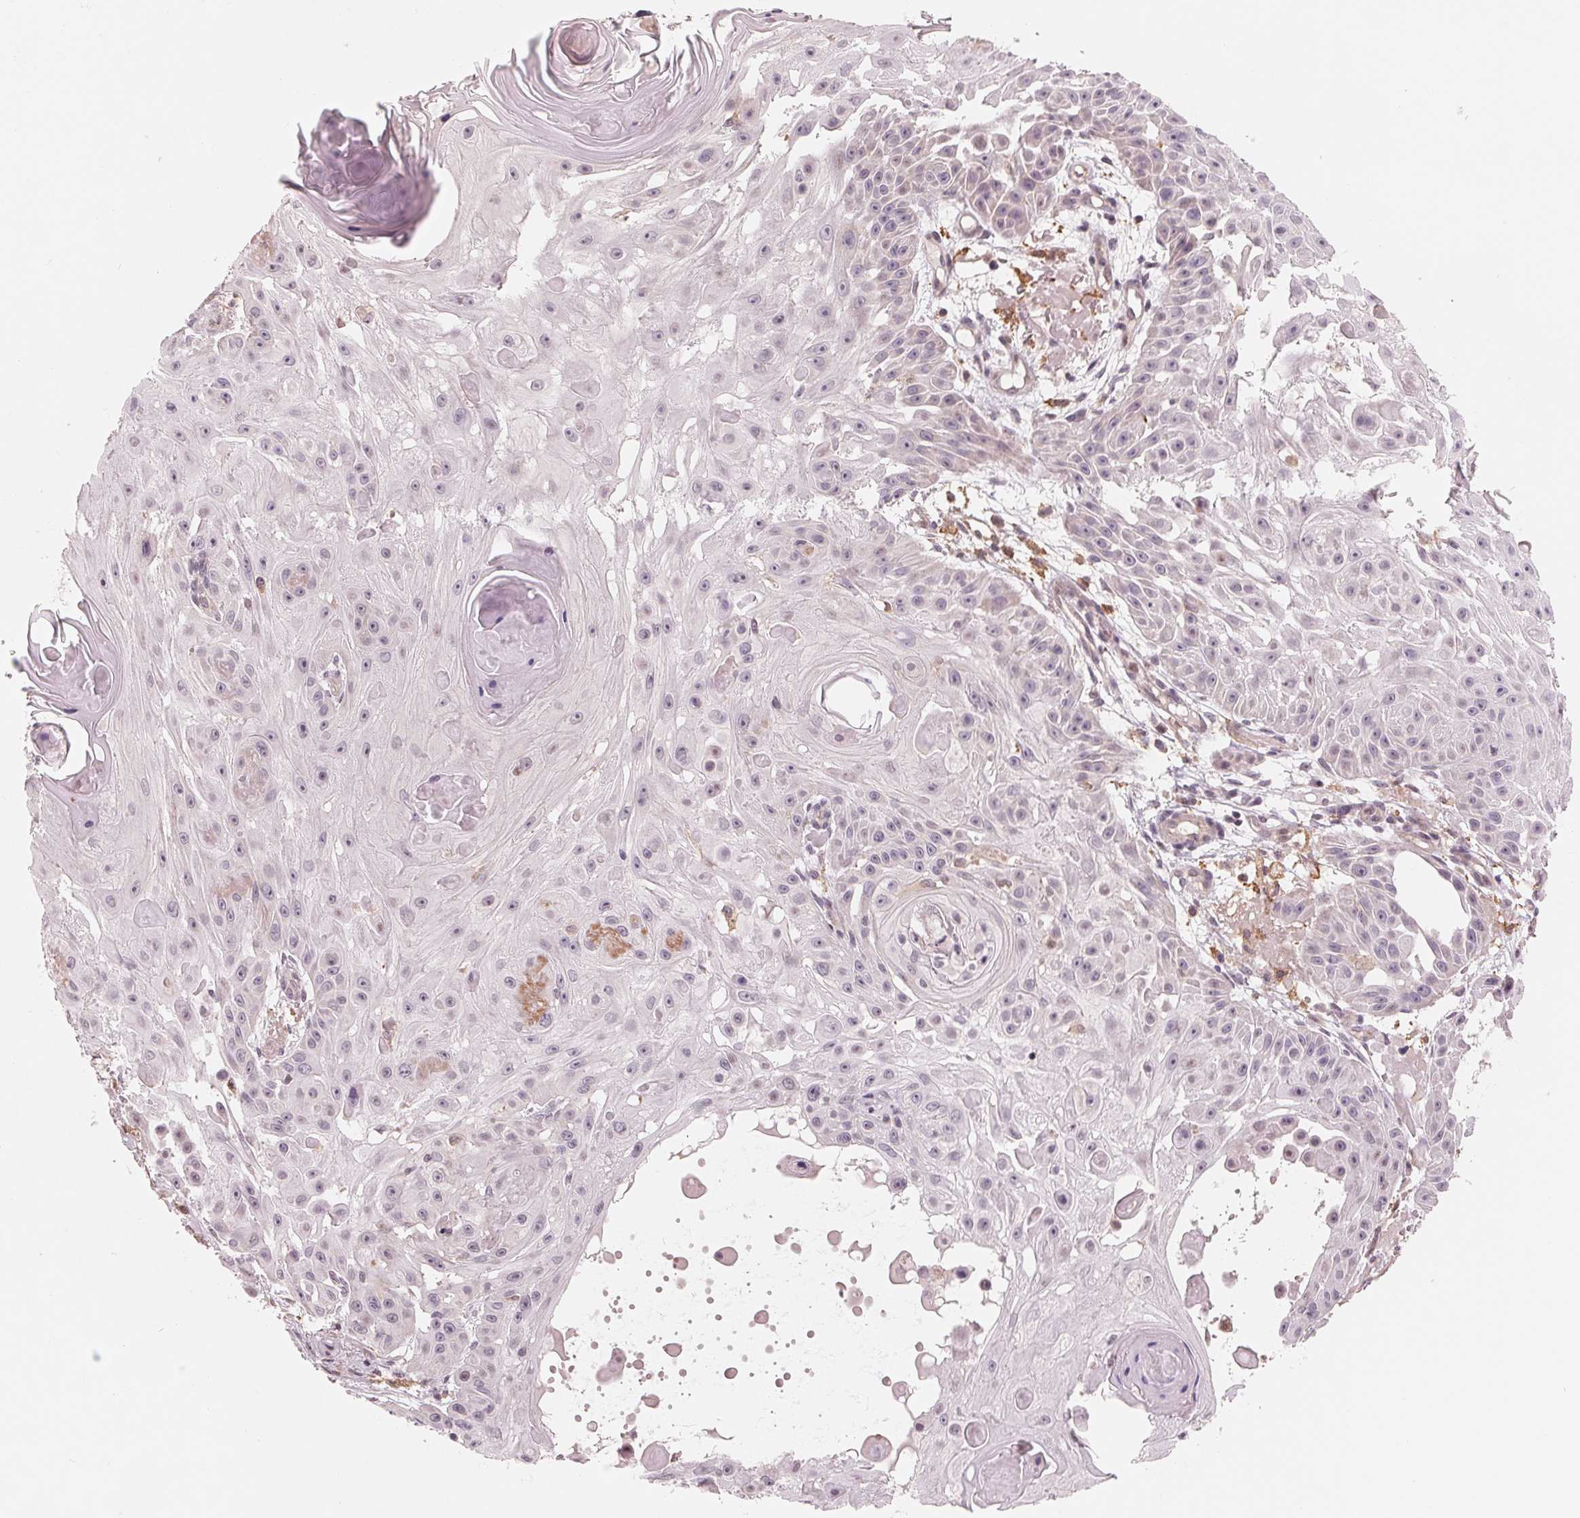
{"staining": {"intensity": "negative", "quantity": "none", "location": "none"}, "tissue": "skin cancer", "cell_type": "Tumor cells", "image_type": "cancer", "snomed": [{"axis": "morphology", "description": "Squamous cell carcinoma, NOS"}, {"axis": "topography", "description": "Skin"}], "caption": "High magnification brightfield microscopy of skin squamous cell carcinoma stained with DAB (3,3'-diaminobenzidine) (brown) and counterstained with hematoxylin (blue): tumor cells show no significant staining.", "gene": "IL9R", "patient": {"sex": "male", "age": 91}}